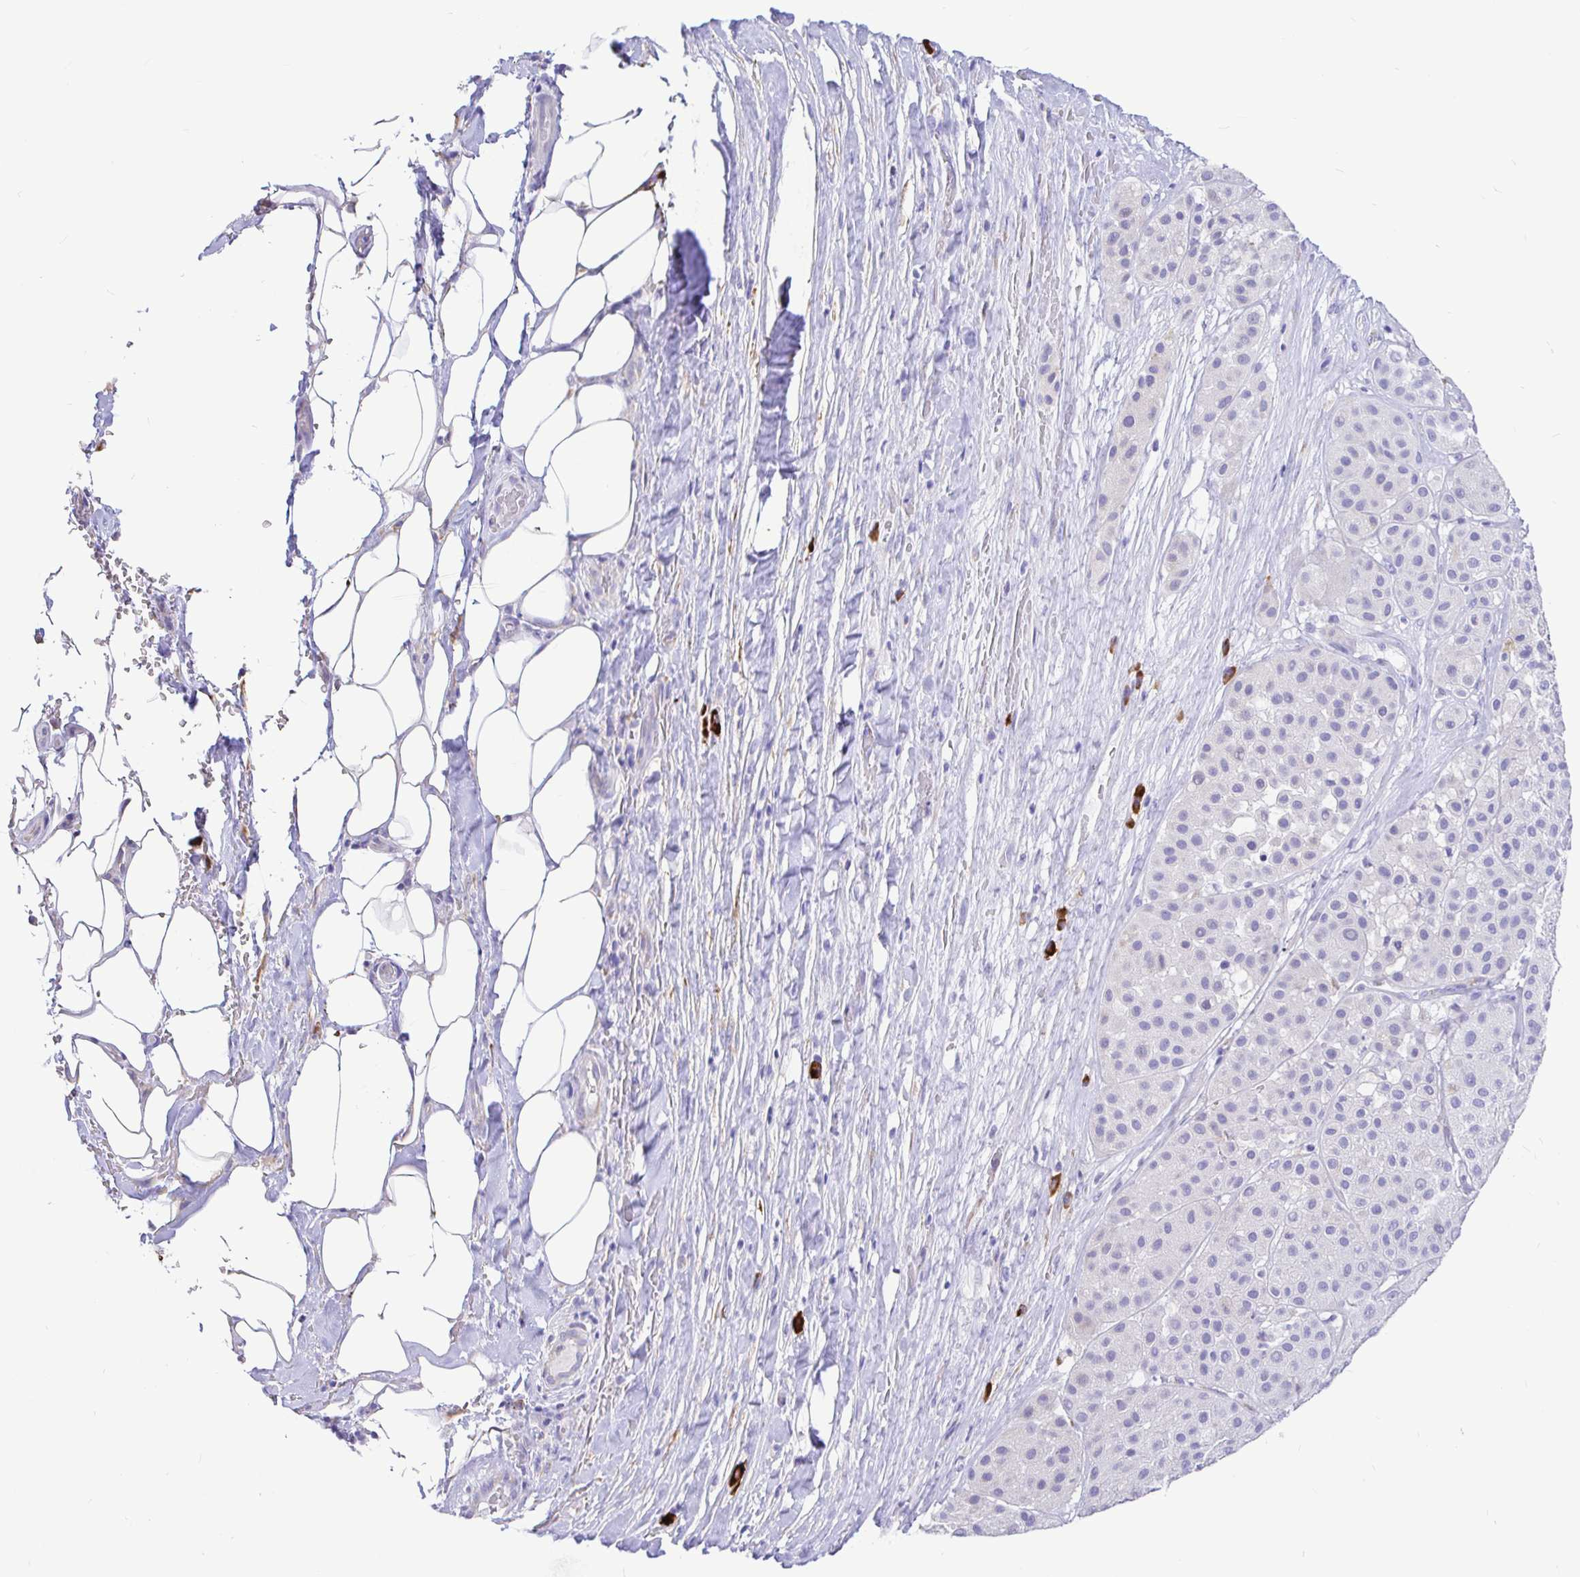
{"staining": {"intensity": "negative", "quantity": "none", "location": "none"}, "tissue": "melanoma", "cell_type": "Tumor cells", "image_type": "cancer", "snomed": [{"axis": "morphology", "description": "Malignant melanoma, Metastatic site"}, {"axis": "topography", "description": "Smooth muscle"}], "caption": "This is a histopathology image of IHC staining of malignant melanoma (metastatic site), which shows no staining in tumor cells. The staining was performed using DAB (3,3'-diaminobenzidine) to visualize the protein expression in brown, while the nuclei were stained in blue with hematoxylin (Magnification: 20x).", "gene": "CCDC62", "patient": {"sex": "male", "age": 41}}